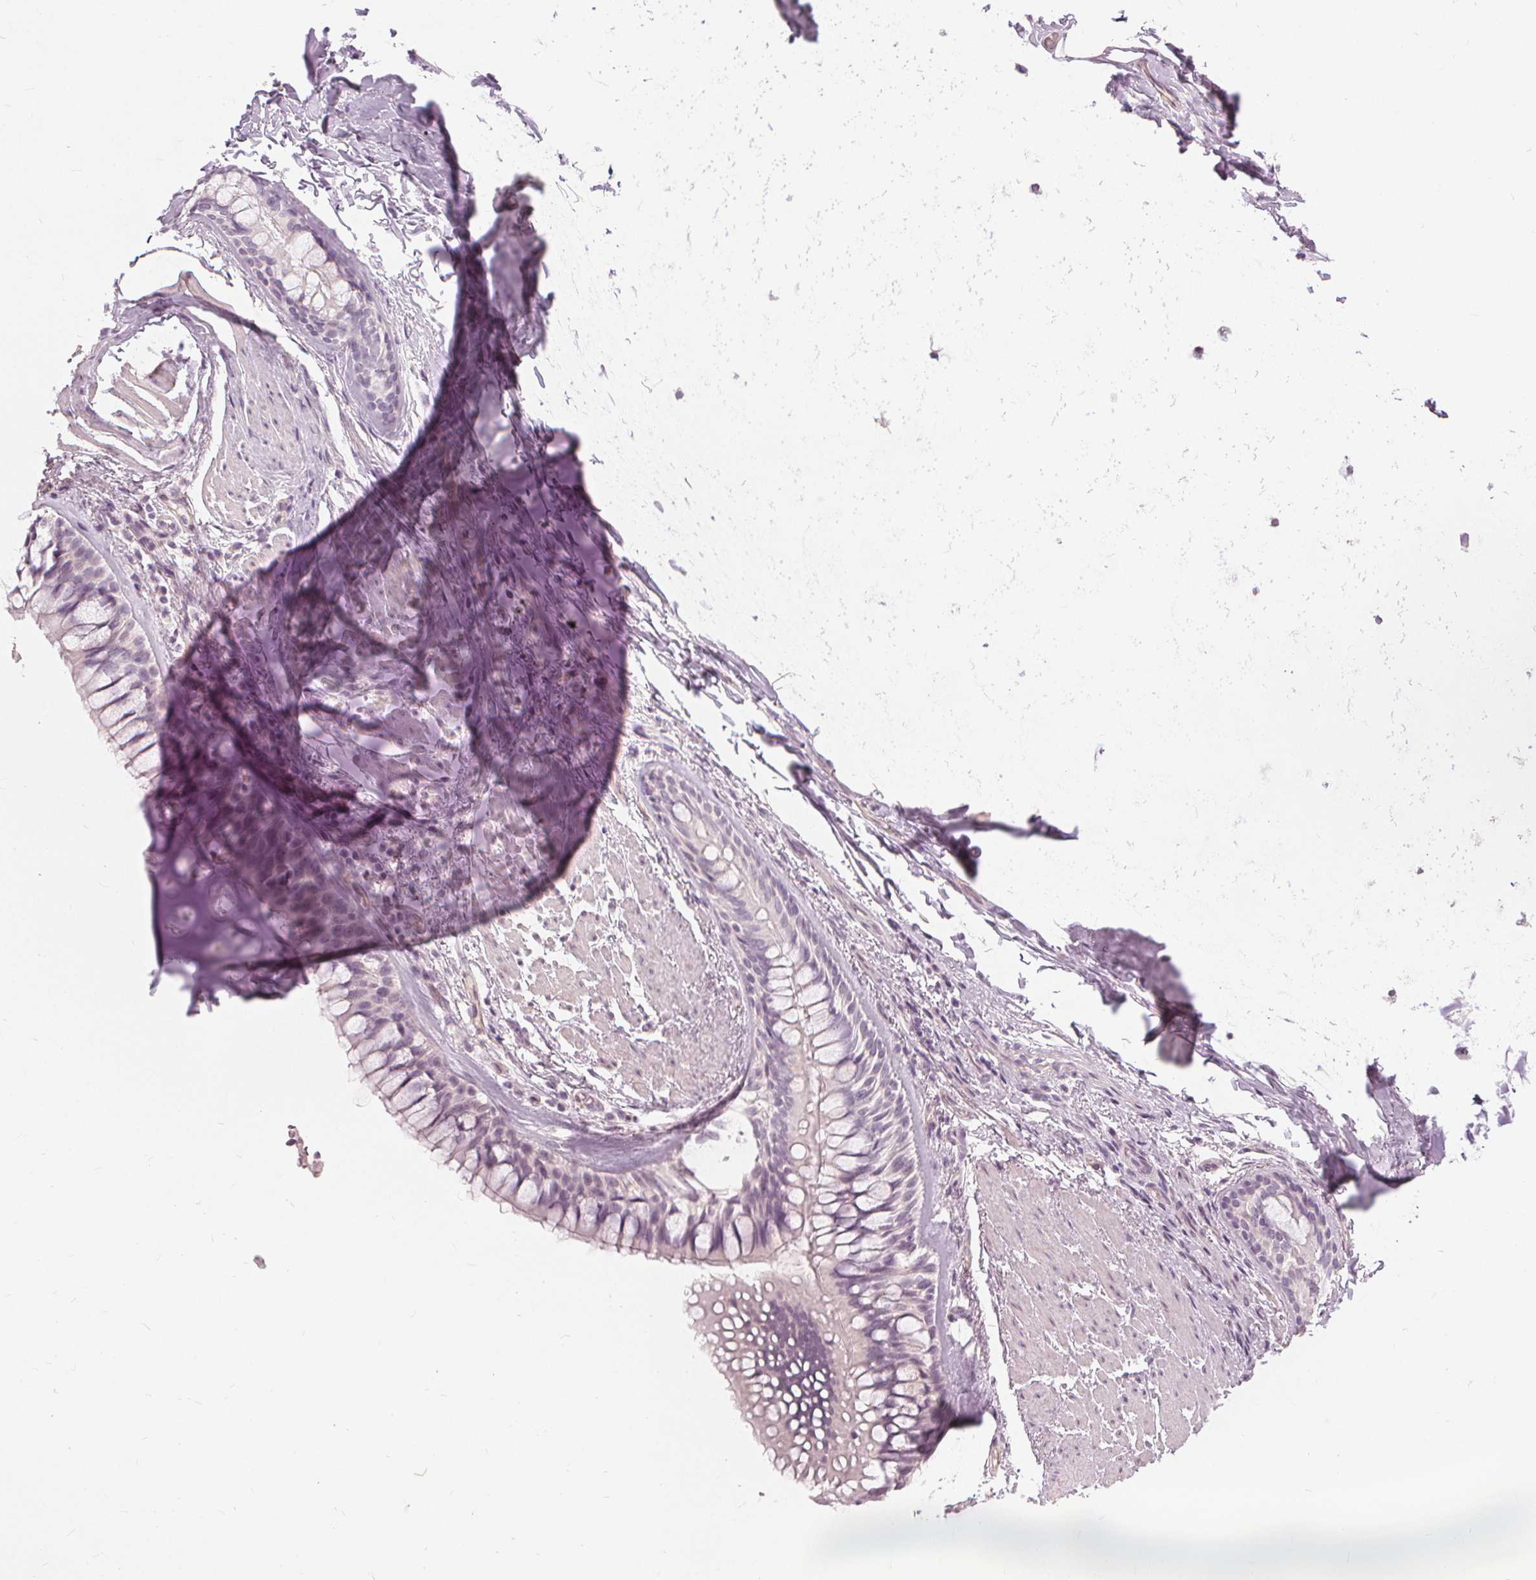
{"staining": {"intensity": "negative", "quantity": "none", "location": "none"}, "tissue": "soft tissue", "cell_type": "Chondrocytes", "image_type": "normal", "snomed": [{"axis": "morphology", "description": "Normal tissue, NOS"}, {"axis": "topography", "description": "Cartilage tissue"}, {"axis": "topography", "description": "Bronchus"}], "caption": "Histopathology image shows no significant protein staining in chondrocytes of benign soft tissue.", "gene": "SFTPD", "patient": {"sex": "male", "age": 64}}